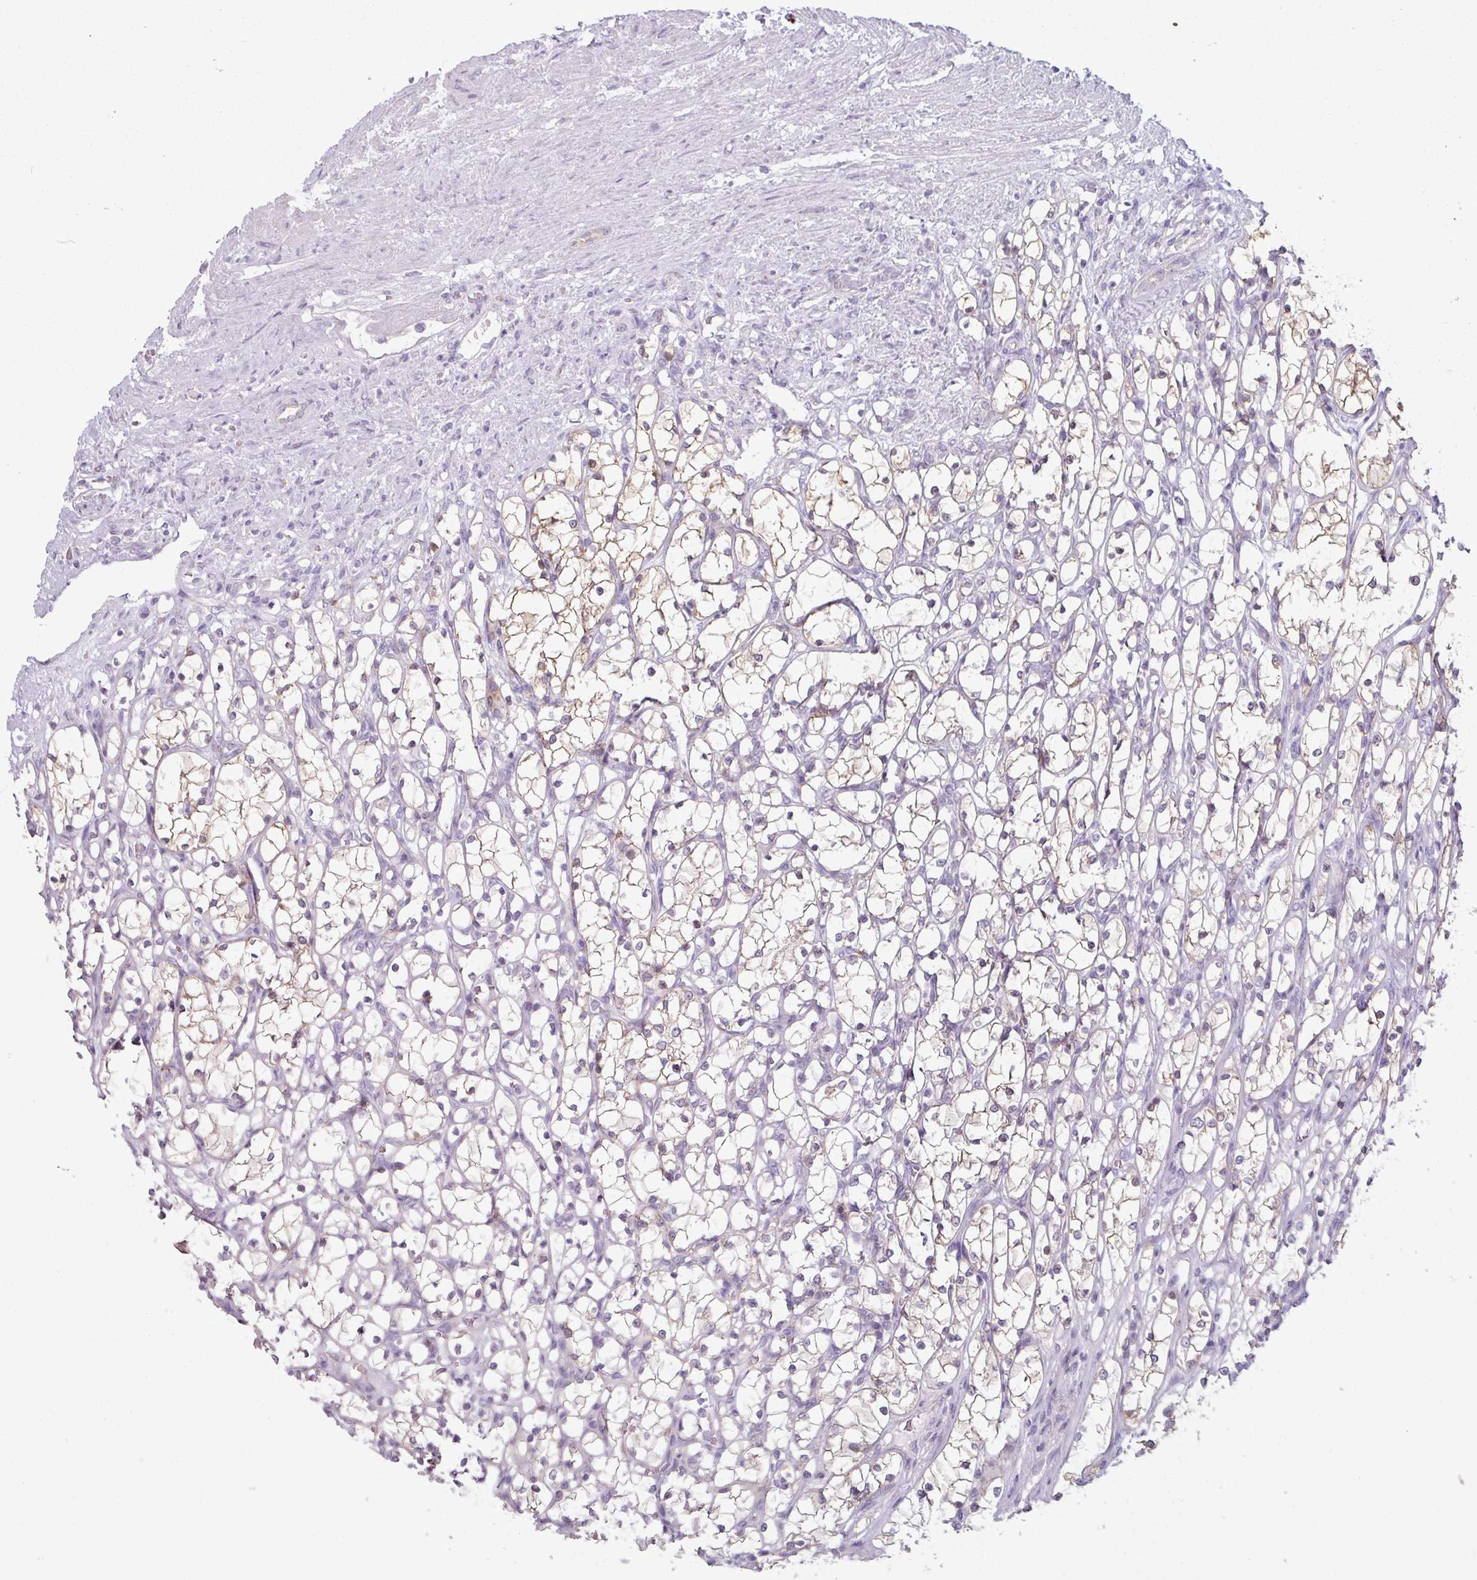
{"staining": {"intensity": "moderate", "quantity": "<25%", "location": "cytoplasmic/membranous"}, "tissue": "renal cancer", "cell_type": "Tumor cells", "image_type": "cancer", "snomed": [{"axis": "morphology", "description": "Adenocarcinoma, NOS"}, {"axis": "topography", "description": "Kidney"}], "caption": "Renal cancer tissue exhibits moderate cytoplasmic/membranous positivity in about <25% of tumor cells, visualized by immunohistochemistry.", "gene": "ZNF615", "patient": {"sex": "male", "age": 63}}